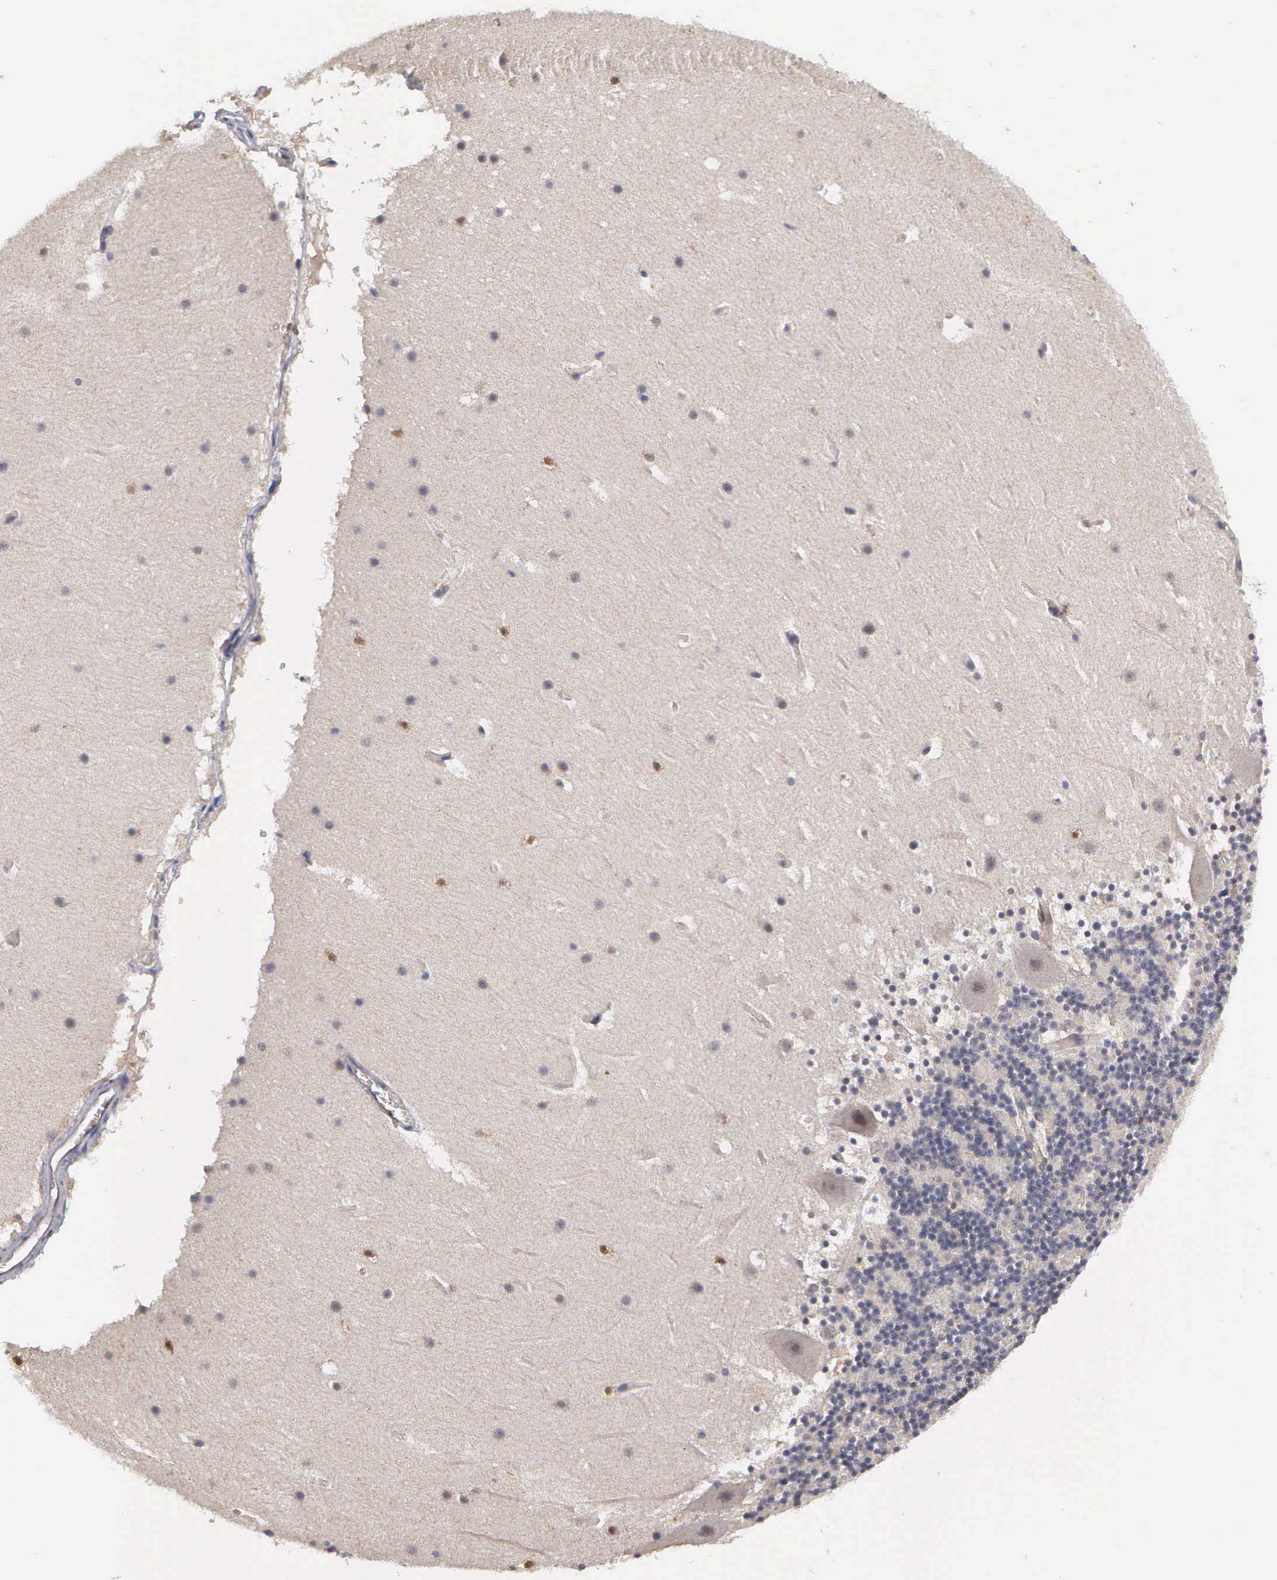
{"staining": {"intensity": "negative", "quantity": "none", "location": "none"}, "tissue": "cerebellum", "cell_type": "Cells in granular layer", "image_type": "normal", "snomed": [{"axis": "morphology", "description": "Normal tissue, NOS"}, {"axis": "topography", "description": "Cerebellum"}], "caption": "Immunohistochemistry image of benign cerebellum stained for a protein (brown), which displays no positivity in cells in granular layer. (Stains: DAB (3,3'-diaminobenzidine) immunohistochemistry with hematoxylin counter stain, Microscopy: brightfield microscopy at high magnification).", "gene": "ZBTB33", "patient": {"sex": "male", "age": 45}}